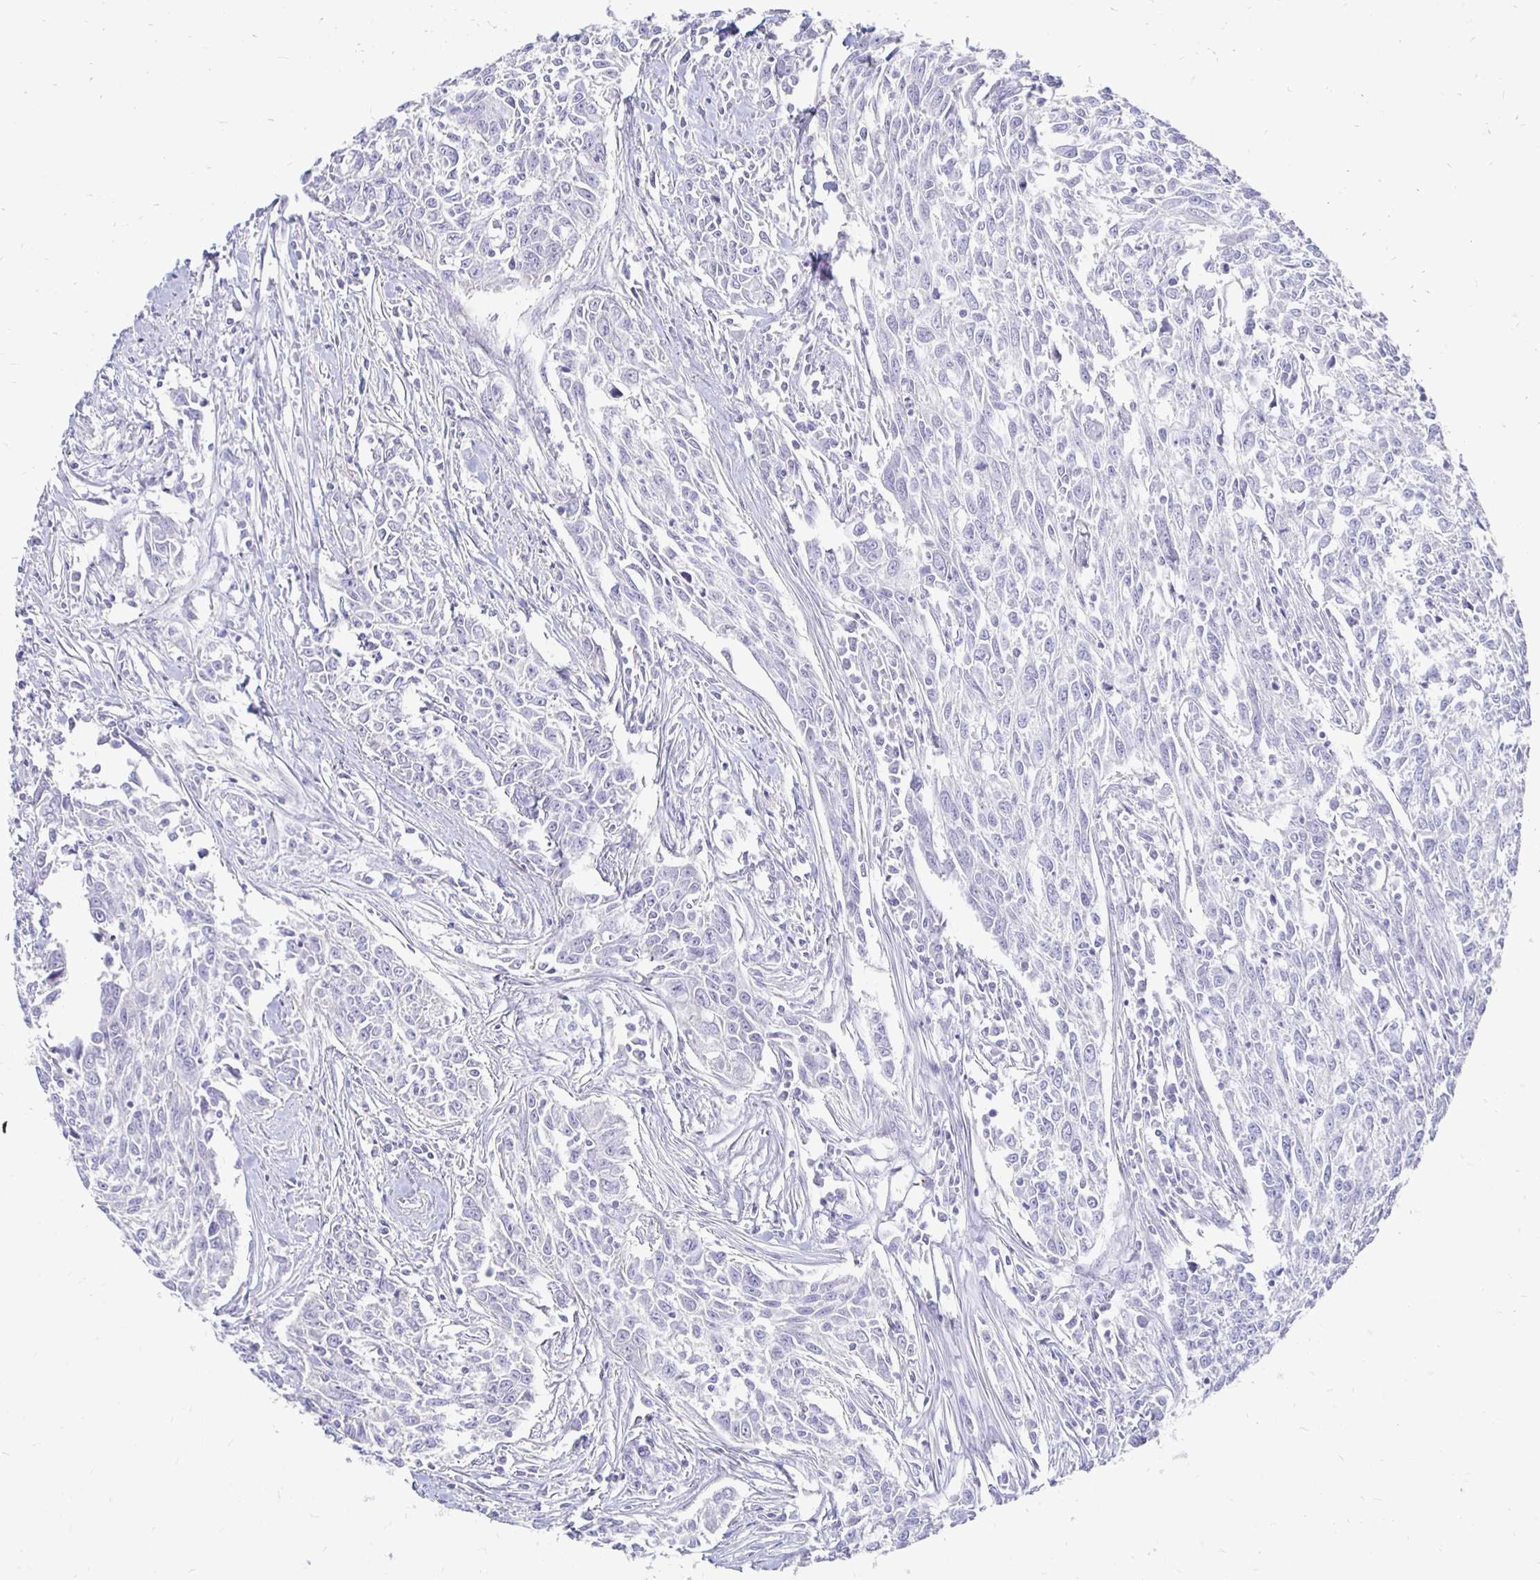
{"staining": {"intensity": "negative", "quantity": "none", "location": "none"}, "tissue": "breast cancer", "cell_type": "Tumor cells", "image_type": "cancer", "snomed": [{"axis": "morphology", "description": "Duct carcinoma"}, {"axis": "topography", "description": "Breast"}], "caption": "IHC histopathology image of human invasive ductal carcinoma (breast) stained for a protein (brown), which demonstrates no staining in tumor cells. The staining was performed using DAB to visualize the protein expression in brown, while the nuclei were stained in blue with hematoxylin (Magnification: 20x).", "gene": "PEG10", "patient": {"sex": "female", "age": 50}}